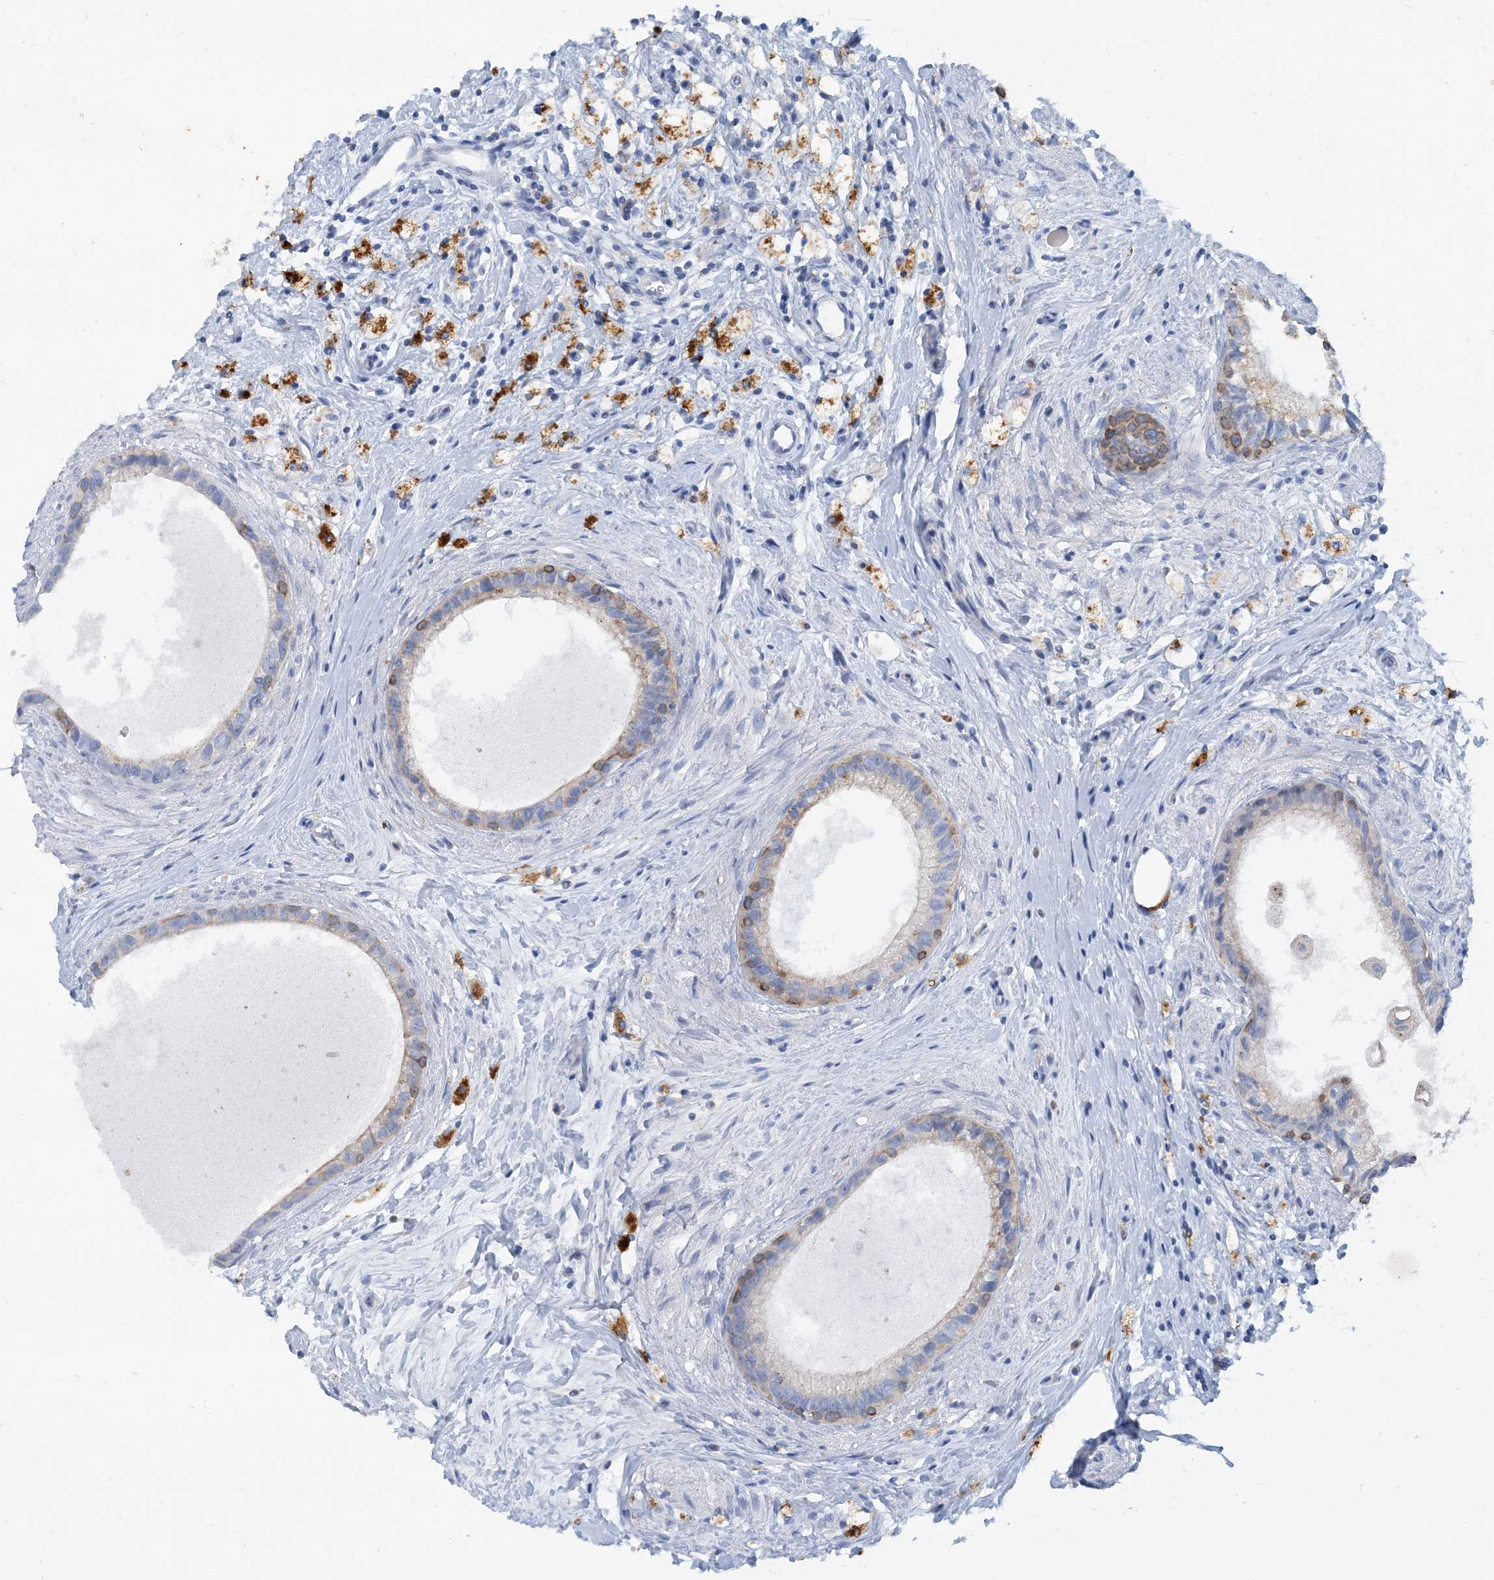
{"staining": {"intensity": "moderate", "quantity": "<25%", "location": "cytoplasmic/membranous"}, "tissue": "epididymis", "cell_type": "Glandular cells", "image_type": "normal", "snomed": [{"axis": "morphology", "description": "Normal tissue, NOS"}, {"axis": "topography", "description": "Epididymis"}], "caption": "A histopathology image of human epididymis stained for a protein exhibits moderate cytoplasmic/membranous brown staining in glandular cells.", "gene": "ZCCHC12", "patient": {"sex": "male", "age": 80}}